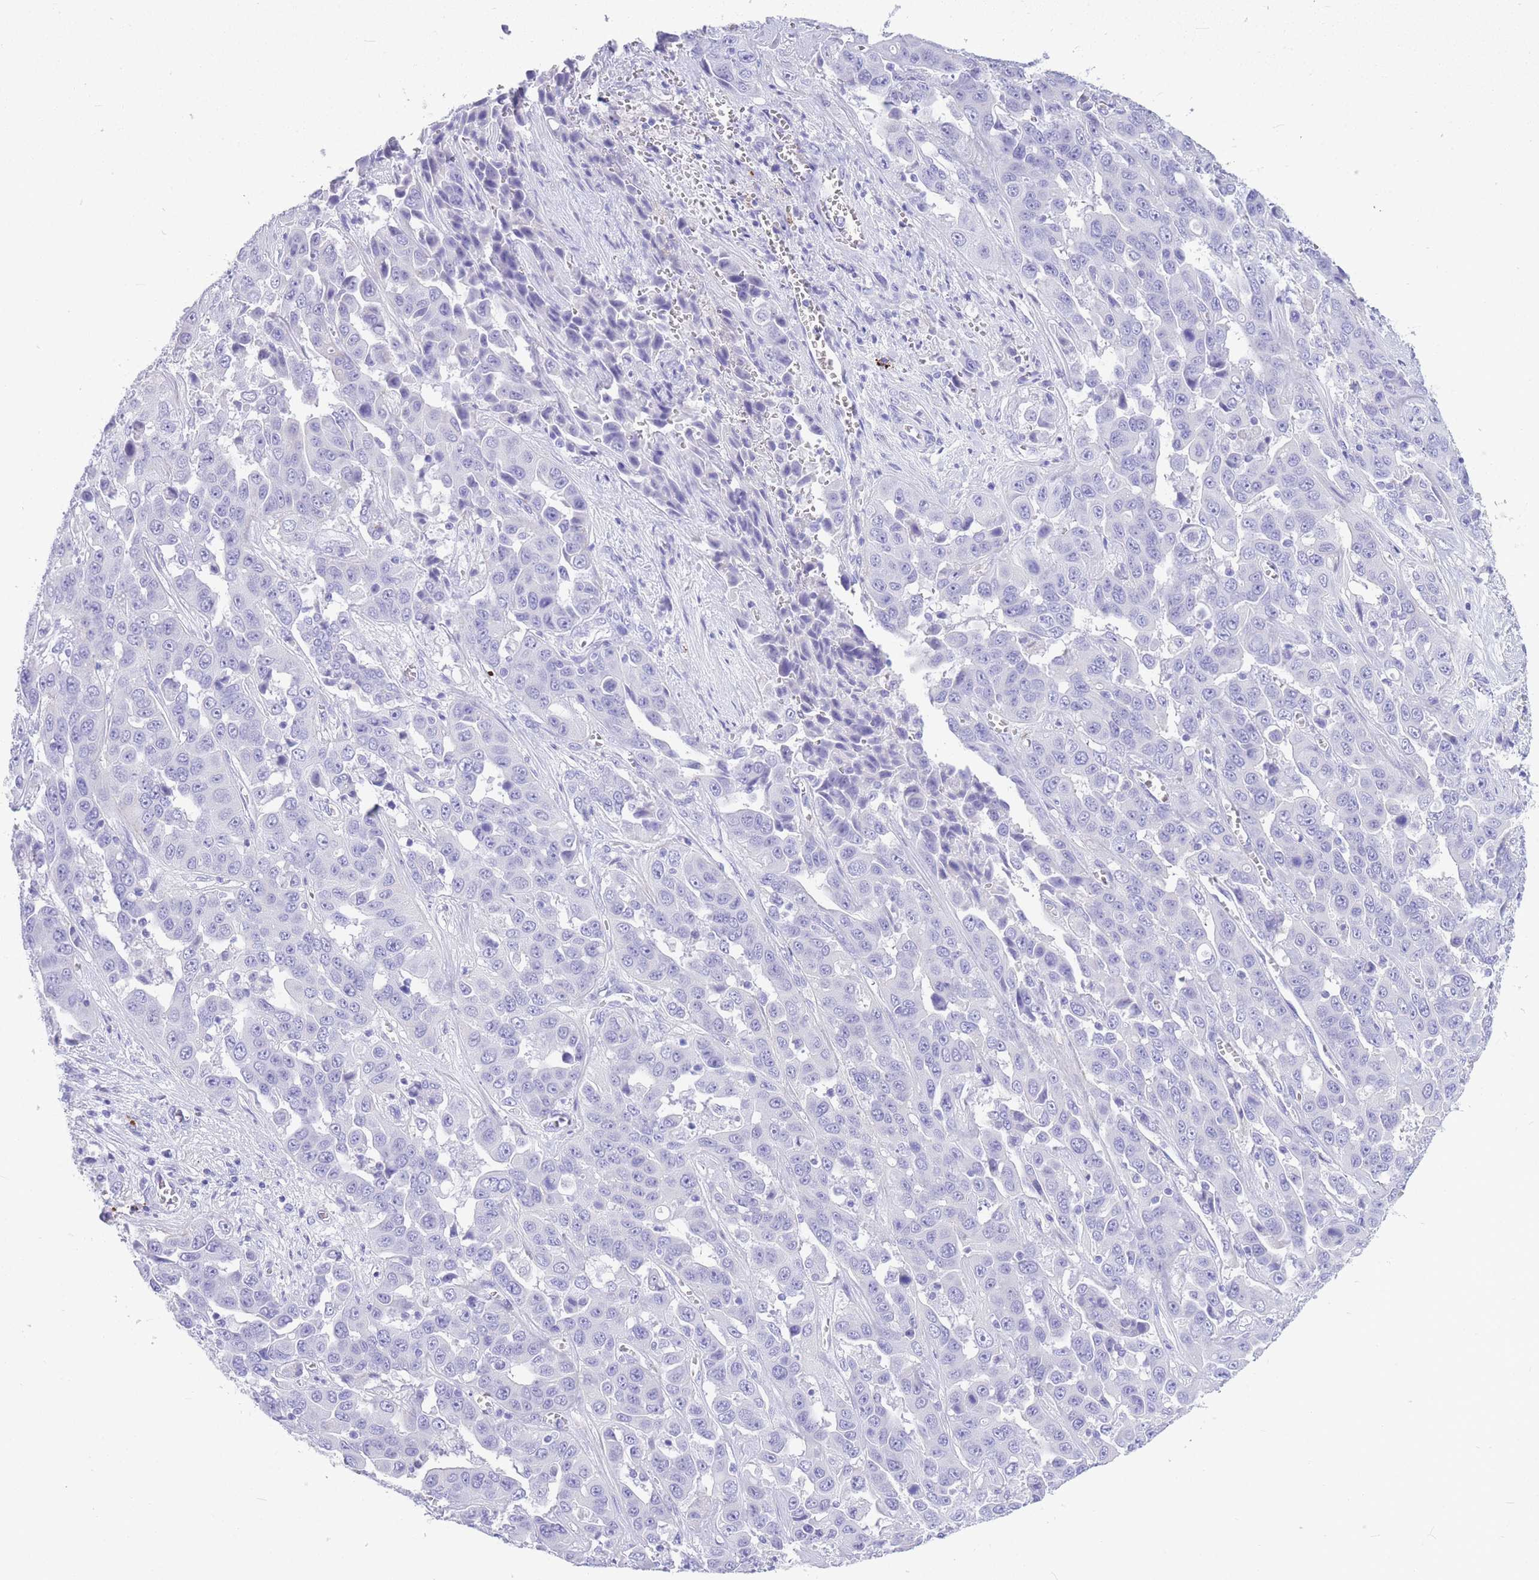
{"staining": {"intensity": "negative", "quantity": "none", "location": "none"}, "tissue": "liver cancer", "cell_type": "Tumor cells", "image_type": "cancer", "snomed": [{"axis": "morphology", "description": "Cholangiocarcinoma"}, {"axis": "topography", "description": "Liver"}], "caption": "Immunohistochemistry histopathology image of liver cholangiocarcinoma stained for a protein (brown), which demonstrates no positivity in tumor cells. The staining was performed using DAB to visualize the protein expression in brown, while the nuclei were stained in blue with hematoxylin (Magnification: 20x).", "gene": "ZFP62", "patient": {"sex": "female", "age": 52}}